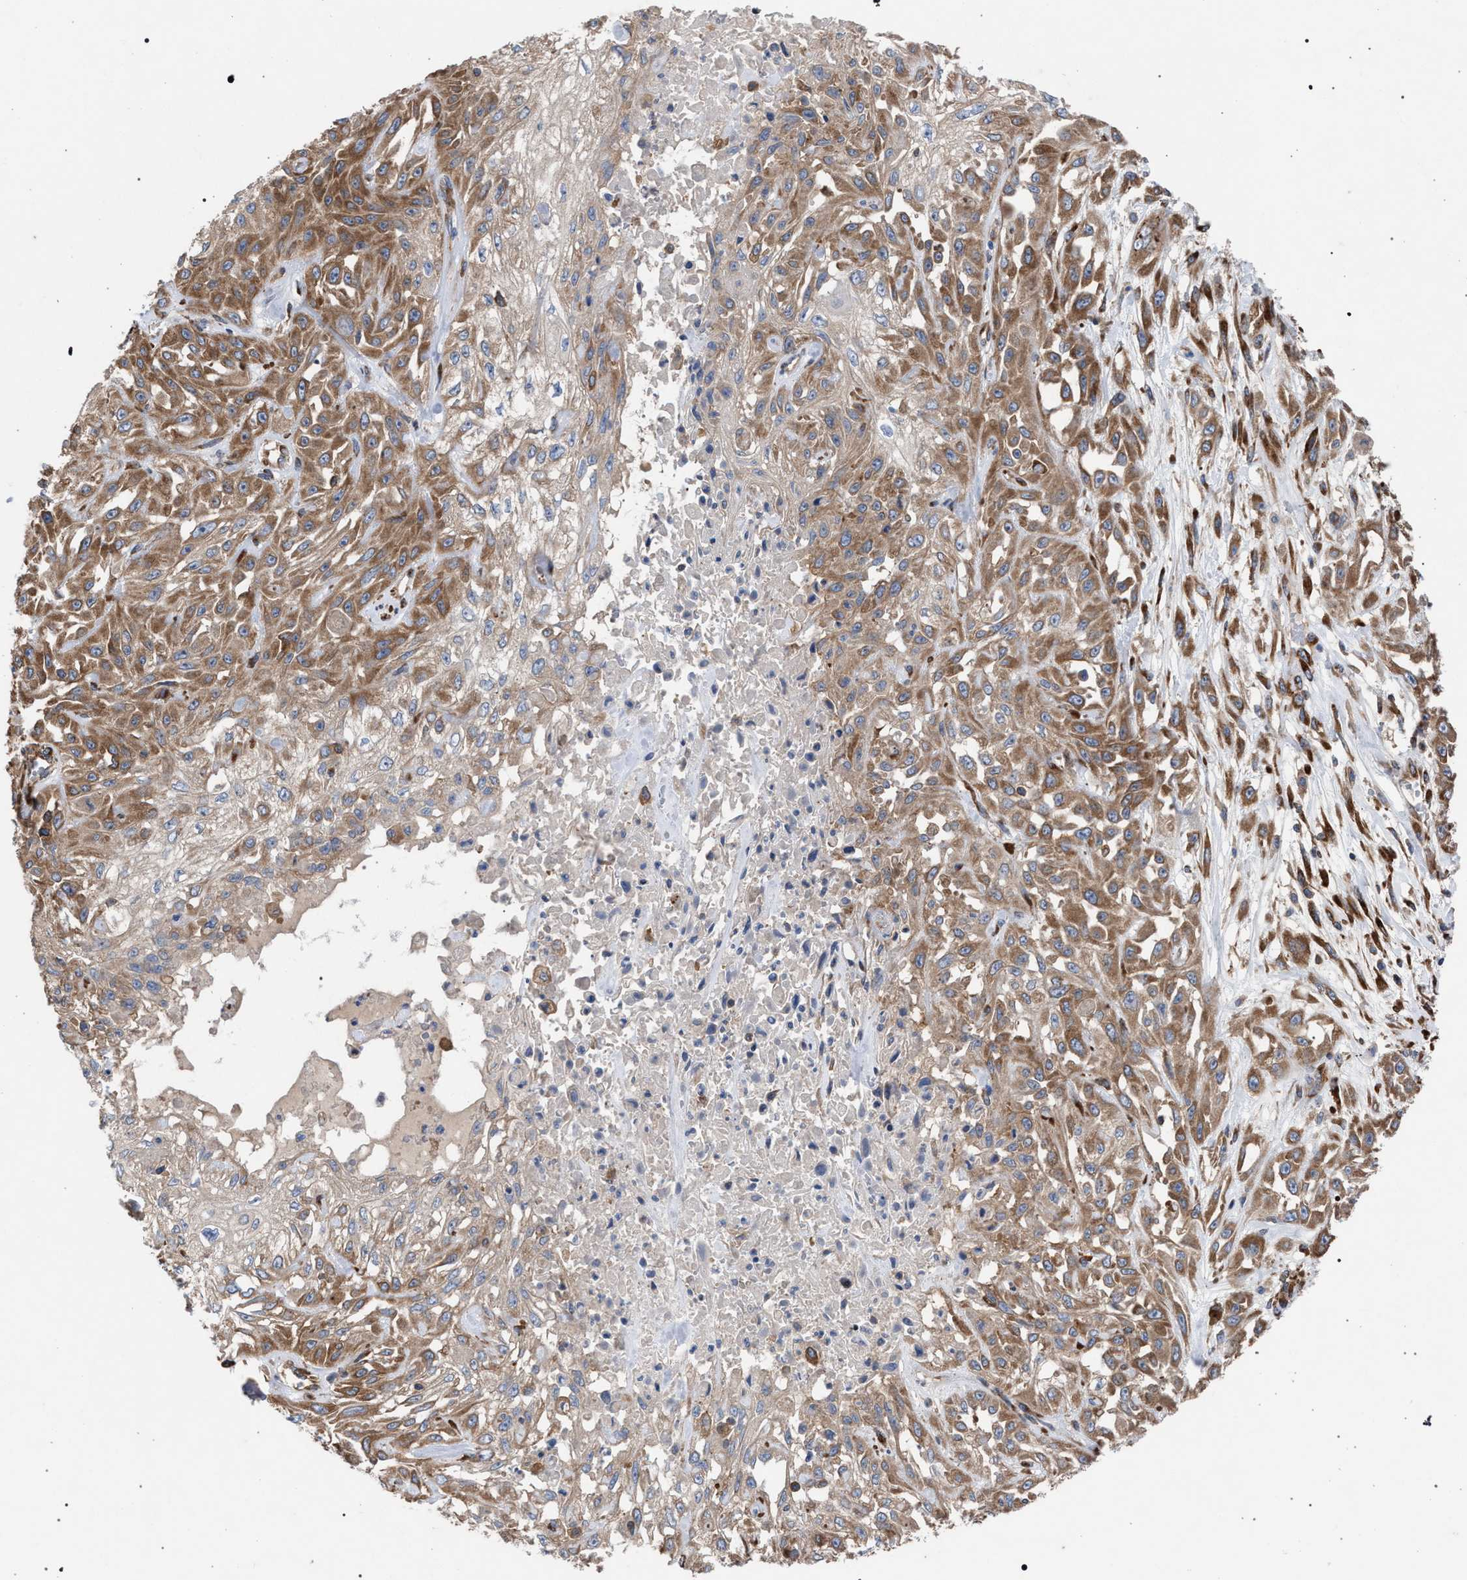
{"staining": {"intensity": "moderate", "quantity": ">75%", "location": "cytoplasmic/membranous"}, "tissue": "skin cancer", "cell_type": "Tumor cells", "image_type": "cancer", "snomed": [{"axis": "morphology", "description": "Squamous cell carcinoma, NOS"}, {"axis": "morphology", "description": "Squamous cell carcinoma, metastatic, NOS"}, {"axis": "topography", "description": "Skin"}, {"axis": "topography", "description": "Lymph node"}], "caption": "IHC staining of skin cancer (metastatic squamous cell carcinoma), which exhibits medium levels of moderate cytoplasmic/membranous staining in approximately >75% of tumor cells indicating moderate cytoplasmic/membranous protein staining. The staining was performed using DAB (3,3'-diaminobenzidine) (brown) for protein detection and nuclei were counterstained in hematoxylin (blue).", "gene": "CDR2L", "patient": {"sex": "male", "age": 75}}